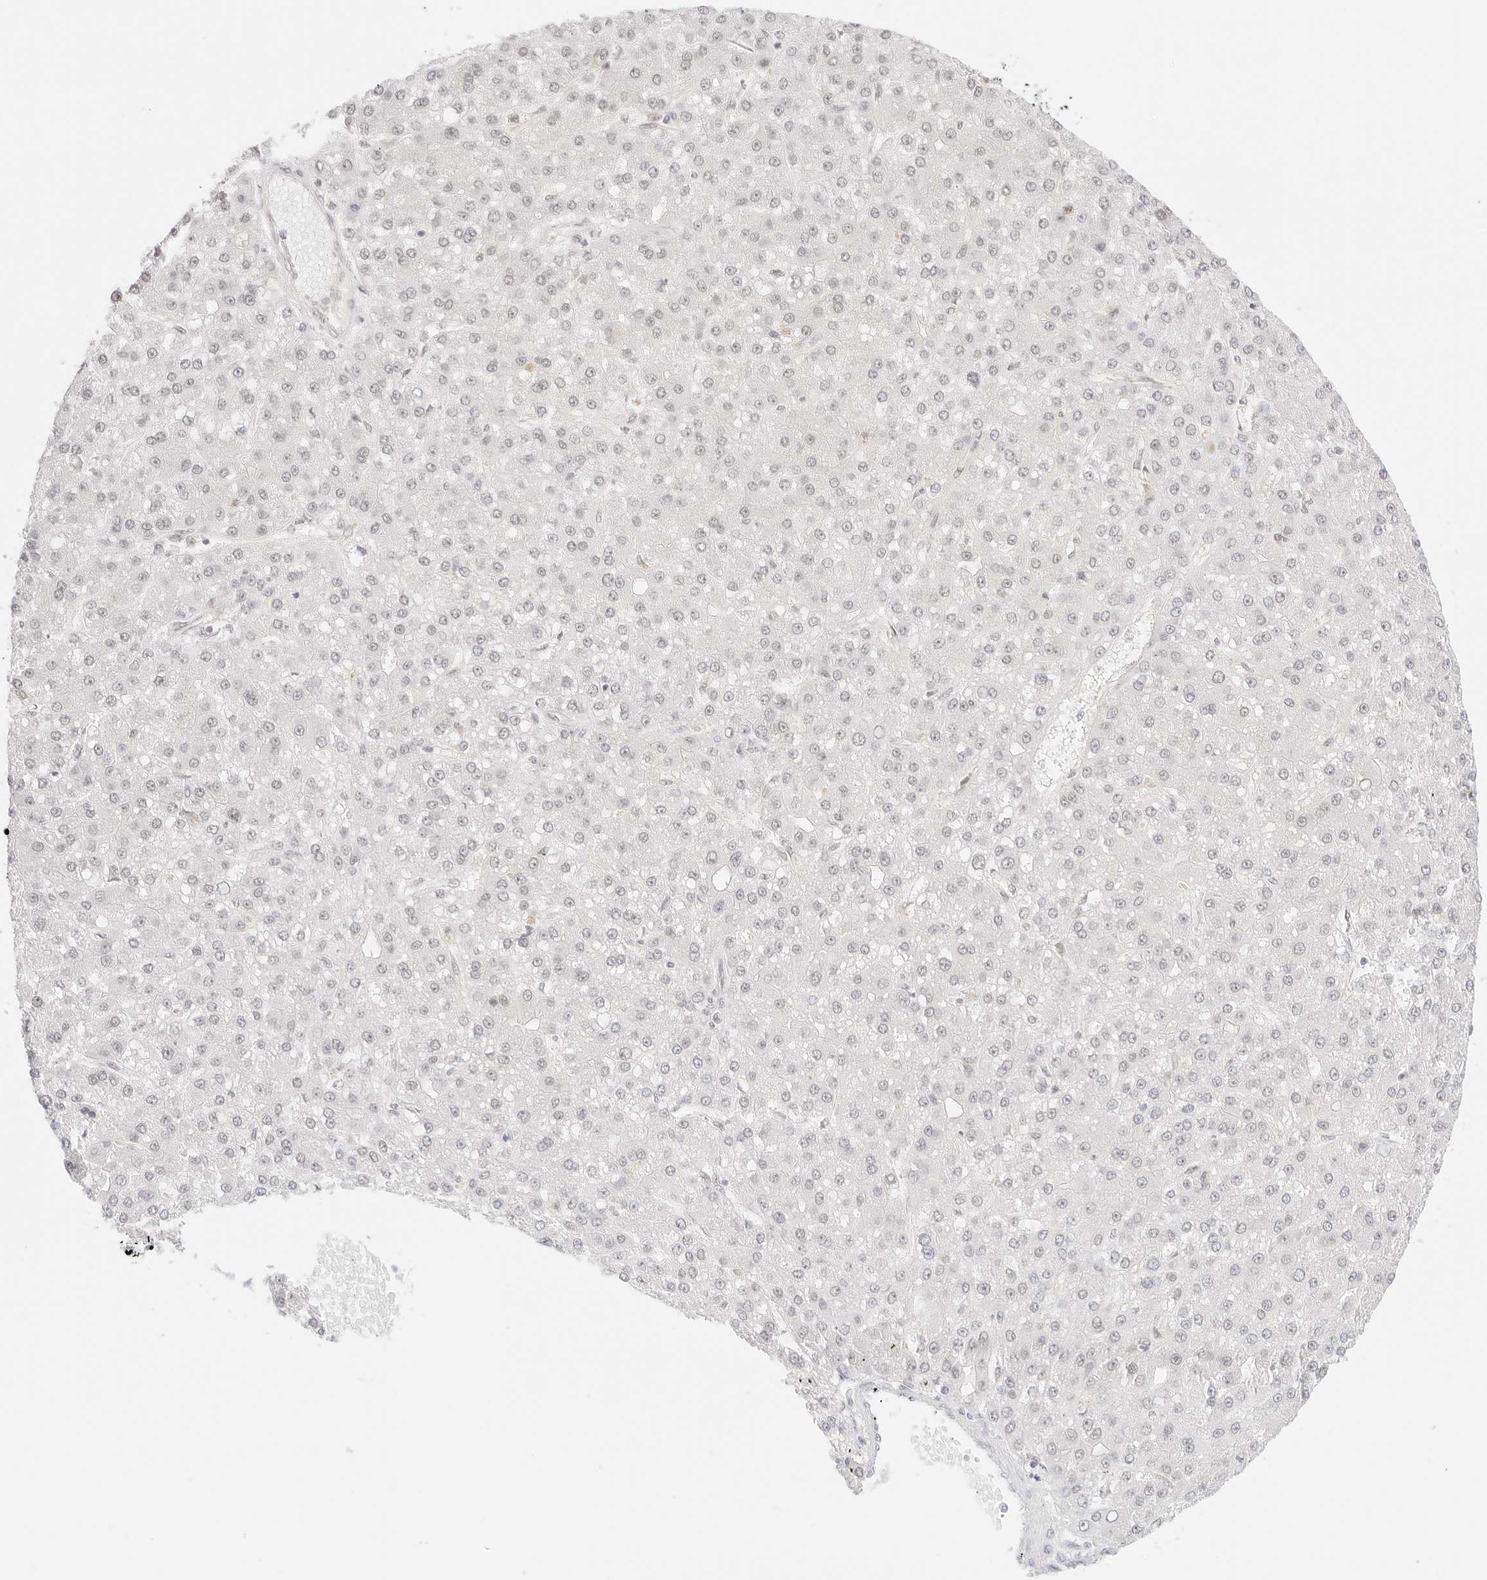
{"staining": {"intensity": "negative", "quantity": "none", "location": "none"}, "tissue": "liver cancer", "cell_type": "Tumor cells", "image_type": "cancer", "snomed": [{"axis": "morphology", "description": "Carcinoma, Hepatocellular, NOS"}, {"axis": "topography", "description": "Liver"}], "caption": "This is an IHC image of human liver hepatocellular carcinoma. There is no positivity in tumor cells.", "gene": "ITGA6", "patient": {"sex": "male", "age": 67}}